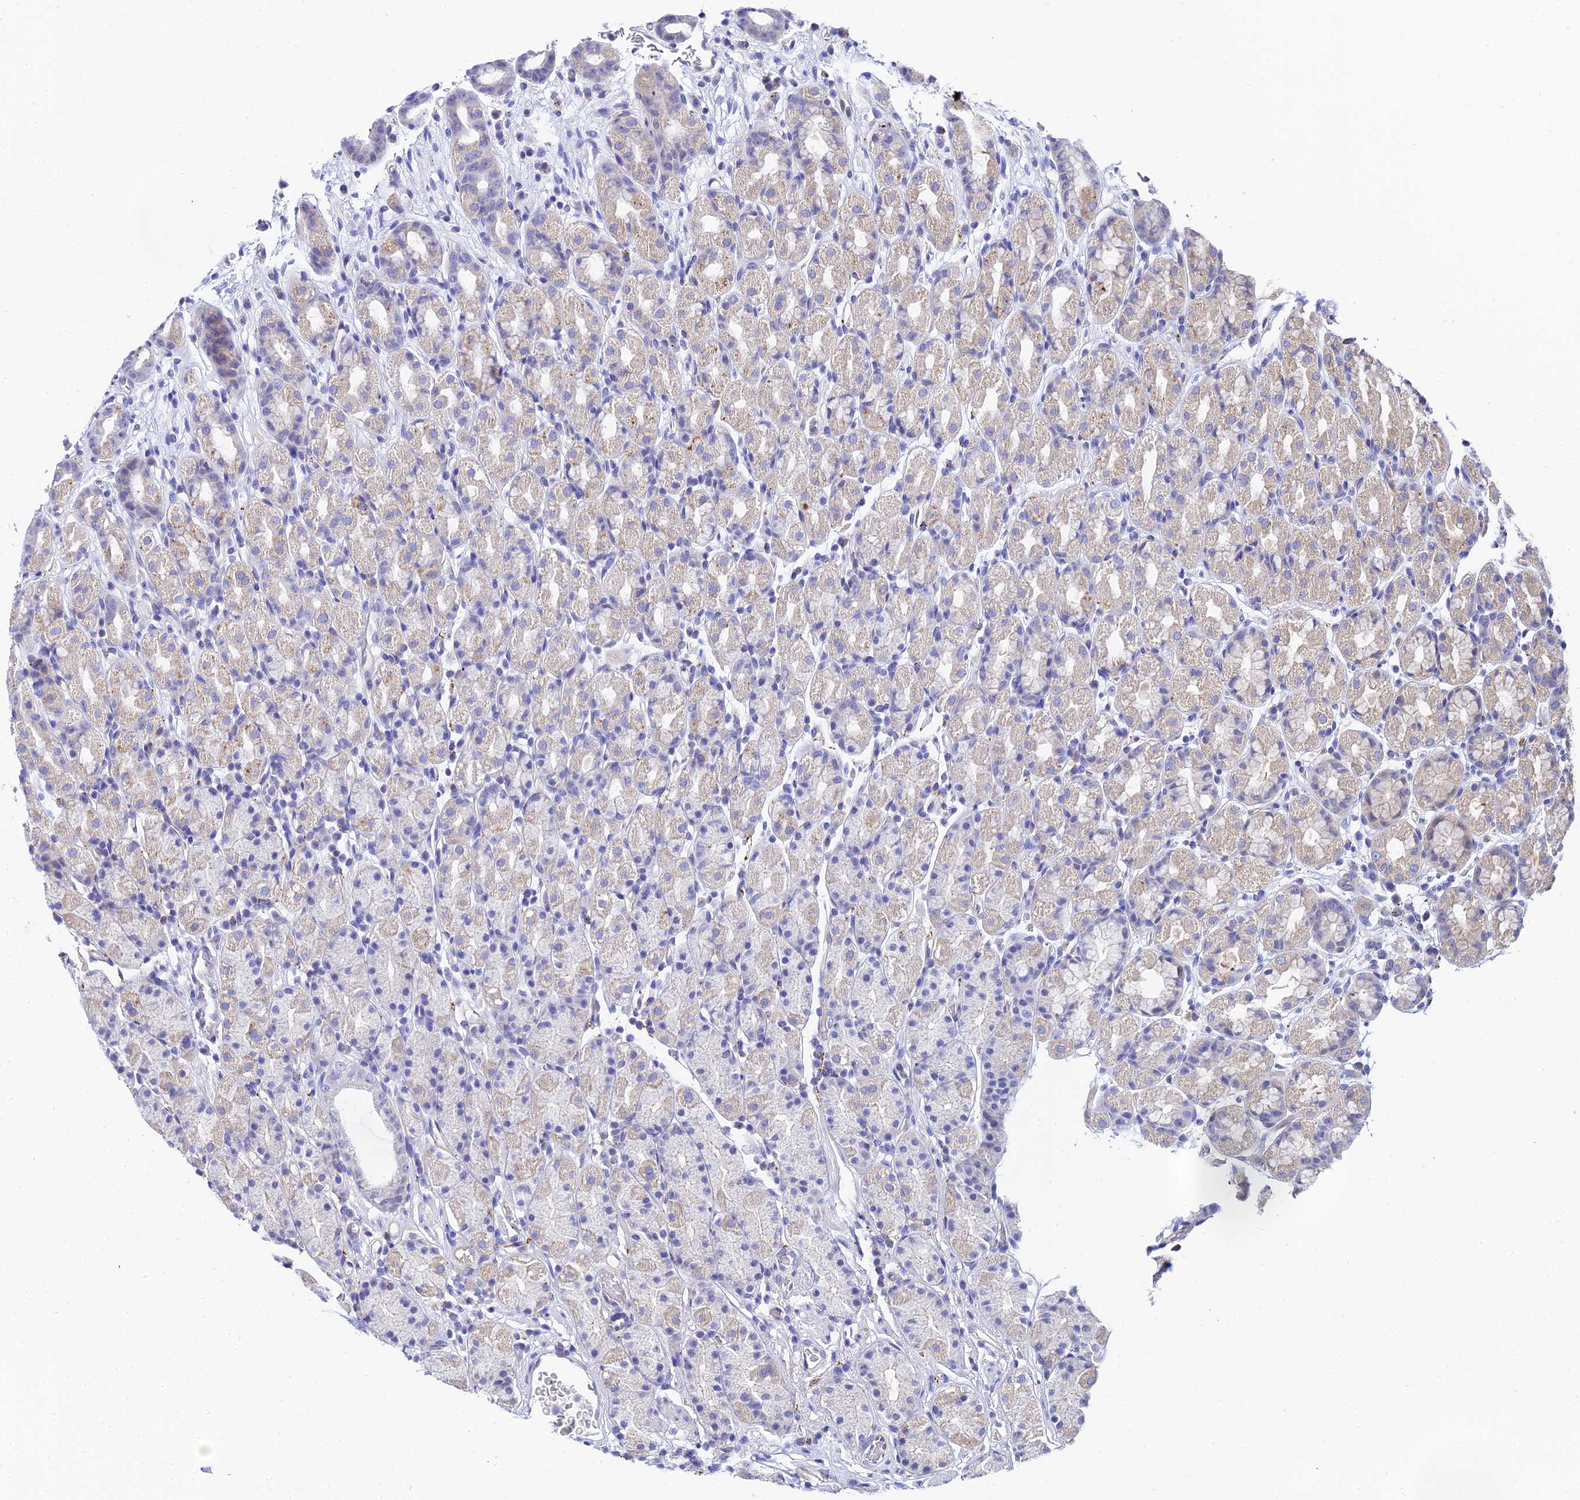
{"staining": {"intensity": "weak", "quantity": "25%-75%", "location": "cytoplasmic/membranous"}, "tissue": "stomach", "cell_type": "Glandular cells", "image_type": "normal", "snomed": [{"axis": "morphology", "description": "Normal tissue, NOS"}, {"axis": "topography", "description": "Stomach, upper"}, {"axis": "topography", "description": "Stomach, lower"}, {"axis": "topography", "description": "Small intestine"}], "caption": "A micrograph of stomach stained for a protein exhibits weak cytoplasmic/membranous brown staining in glandular cells. The staining was performed using DAB (3,3'-diaminobenzidine), with brown indicating positive protein expression. Nuclei are stained blue with hematoxylin.", "gene": "APOBEC3H", "patient": {"sex": "male", "age": 68}}